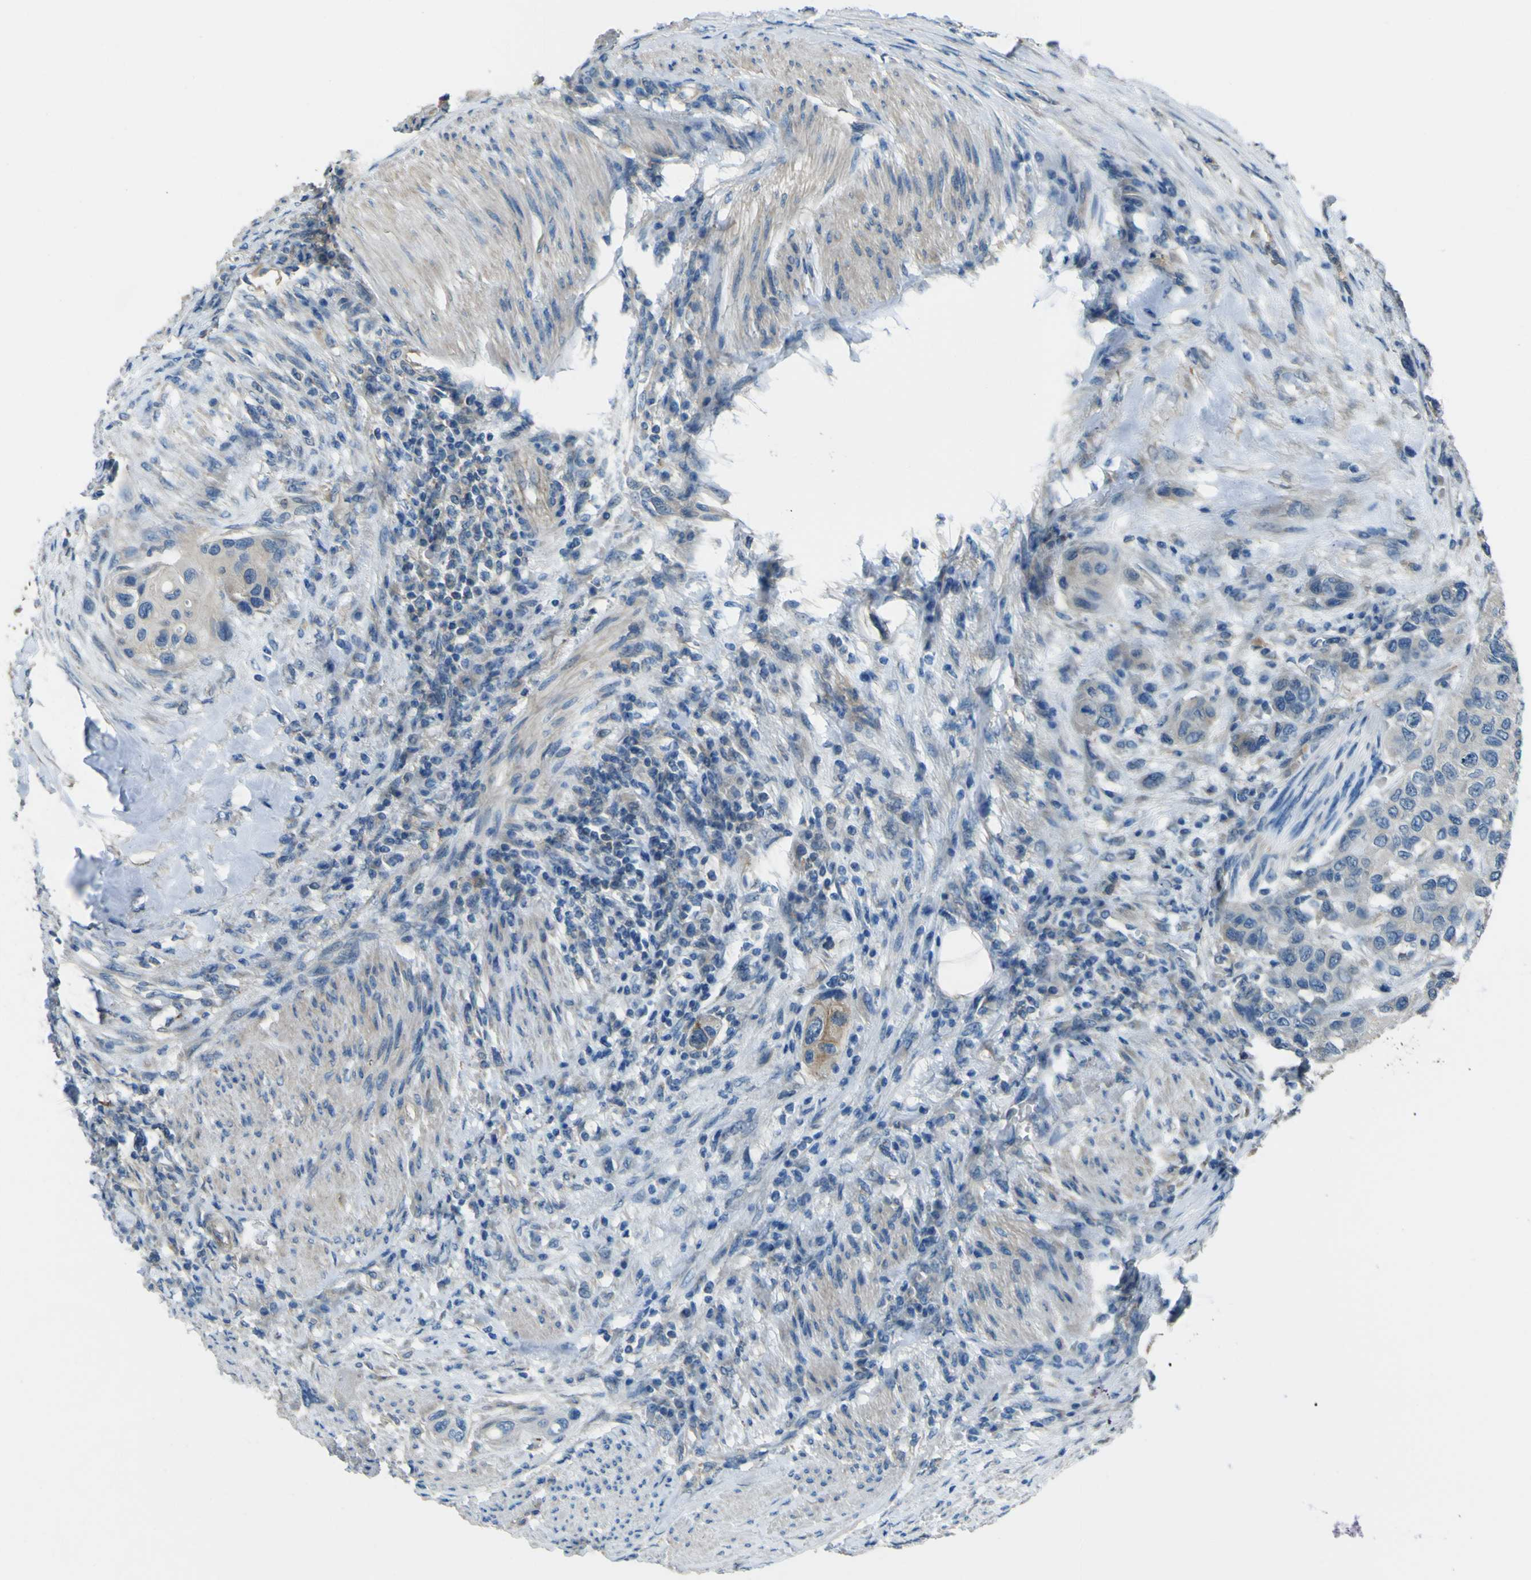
{"staining": {"intensity": "moderate", "quantity": "<25%", "location": "cytoplasmic/membranous"}, "tissue": "urothelial cancer", "cell_type": "Tumor cells", "image_type": "cancer", "snomed": [{"axis": "morphology", "description": "Urothelial carcinoma, High grade"}, {"axis": "topography", "description": "Urinary bladder"}], "caption": "About <25% of tumor cells in human urothelial cancer exhibit moderate cytoplasmic/membranous protein positivity as visualized by brown immunohistochemical staining.", "gene": "NAALADL2", "patient": {"sex": "female", "age": 56}}